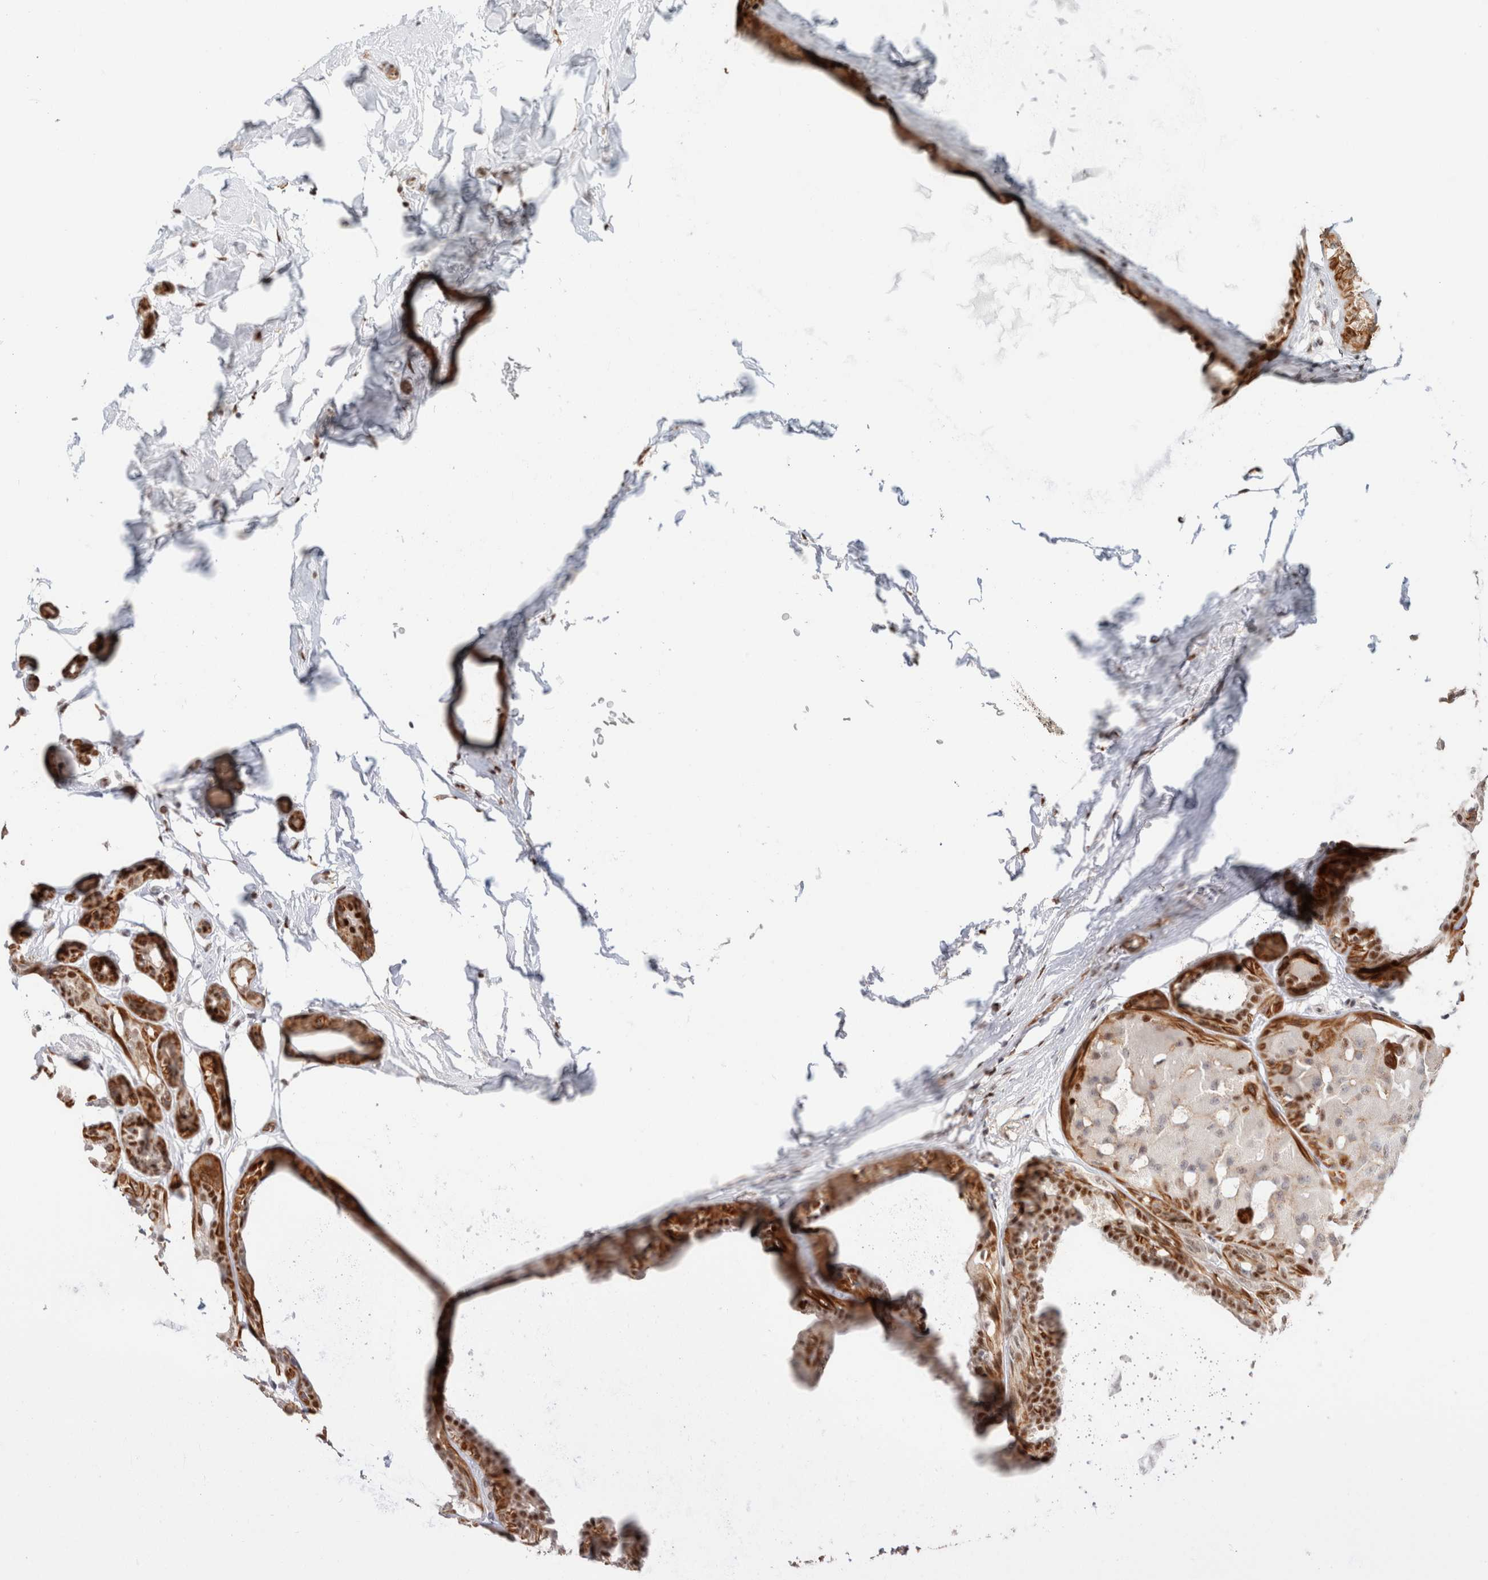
{"staining": {"intensity": "moderate", "quantity": ">75%", "location": "nuclear"}, "tissue": "breast cancer", "cell_type": "Tumor cells", "image_type": "cancer", "snomed": [{"axis": "morphology", "description": "Duct carcinoma"}, {"axis": "topography", "description": "Breast"}], "caption": "Immunohistochemical staining of breast cancer (invasive ductal carcinoma) demonstrates medium levels of moderate nuclear positivity in about >75% of tumor cells.", "gene": "ID3", "patient": {"sex": "female", "age": 55}}